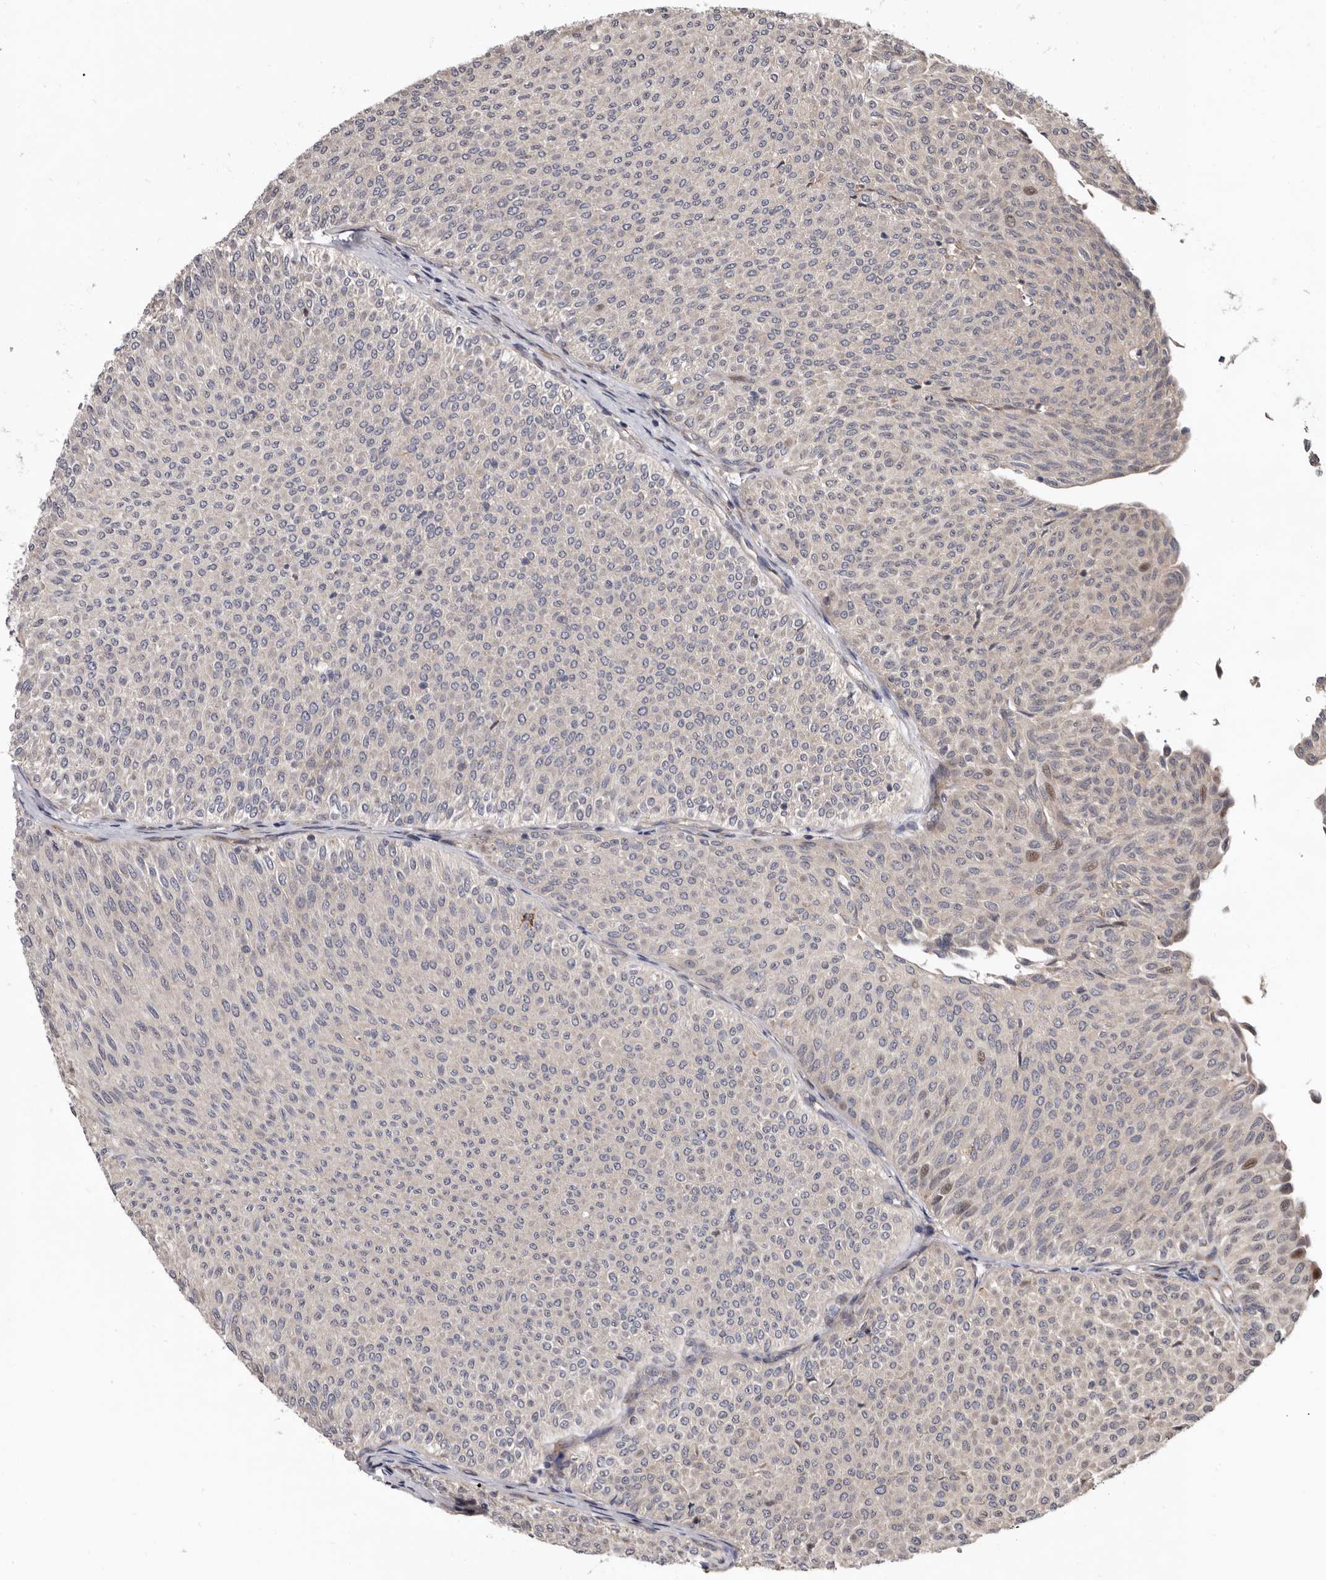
{"staining": {"intensity": "negative", "quantity": "none", "location": "none"}, "tissue": "urothelial cancer", "cell_type": "Tumor cells", "image_type": "cancer", "snomed": [{"axis": "morphology", "description": "Urothelial carcinoma, Low grade"}, {"axis": "topography", "description": "Urinary bladder"}], "caption": "Immunohistochemistry (IHC) micrograph of human urothelial carcinoma (low-grade) stained for a protein (brown), which displays no staining in tumor cells.", "gene": "WEE2", "patient": {"sex": "male", "age": 78}}